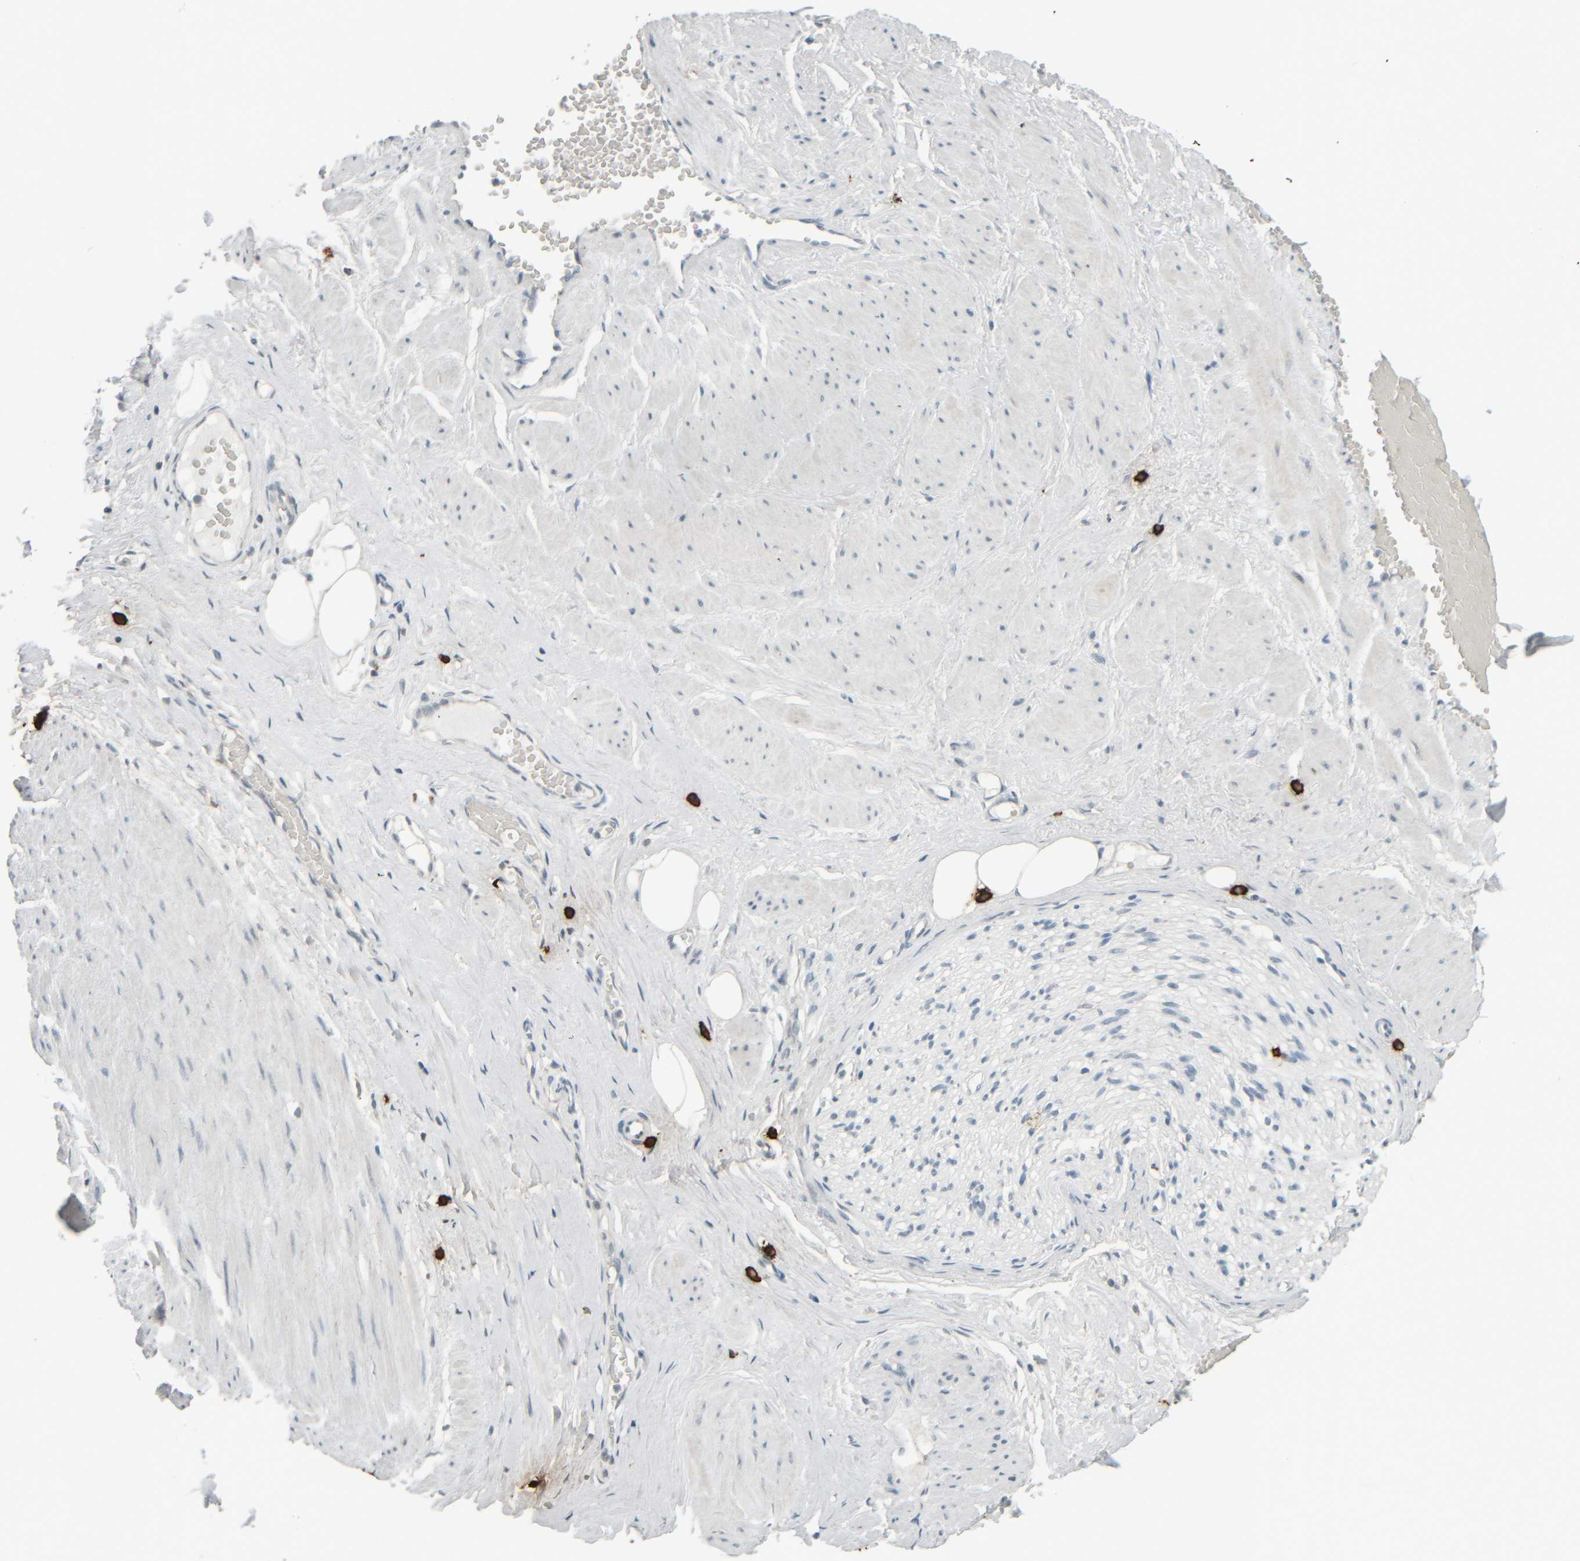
{"staining": {"intensity": "negative", "quantity": "none", "location": "none"}, "tissue": "adipose tissue", "cell_type": "Adipocytes", "image_type": "normal", "snomed": [{"axis": "morphology", "description": "Normal tissue, NOS"}, {"axis": "topography", "description": "Soft tissue"}, {"axis": "topography", "description": "Vascular tissue"}], "caption": "Protein analysis of unremarkable adipose tissue exhibits no significant staining in adipocytes. Brightfield microscopy of IHC stained with DAB (3,3'-diaminobenzidine) (brown) and hematoxylin (blue), captured at high magnification.", "gene": "TPSAB1", "patient": {"sex": "female", "age": 35}}